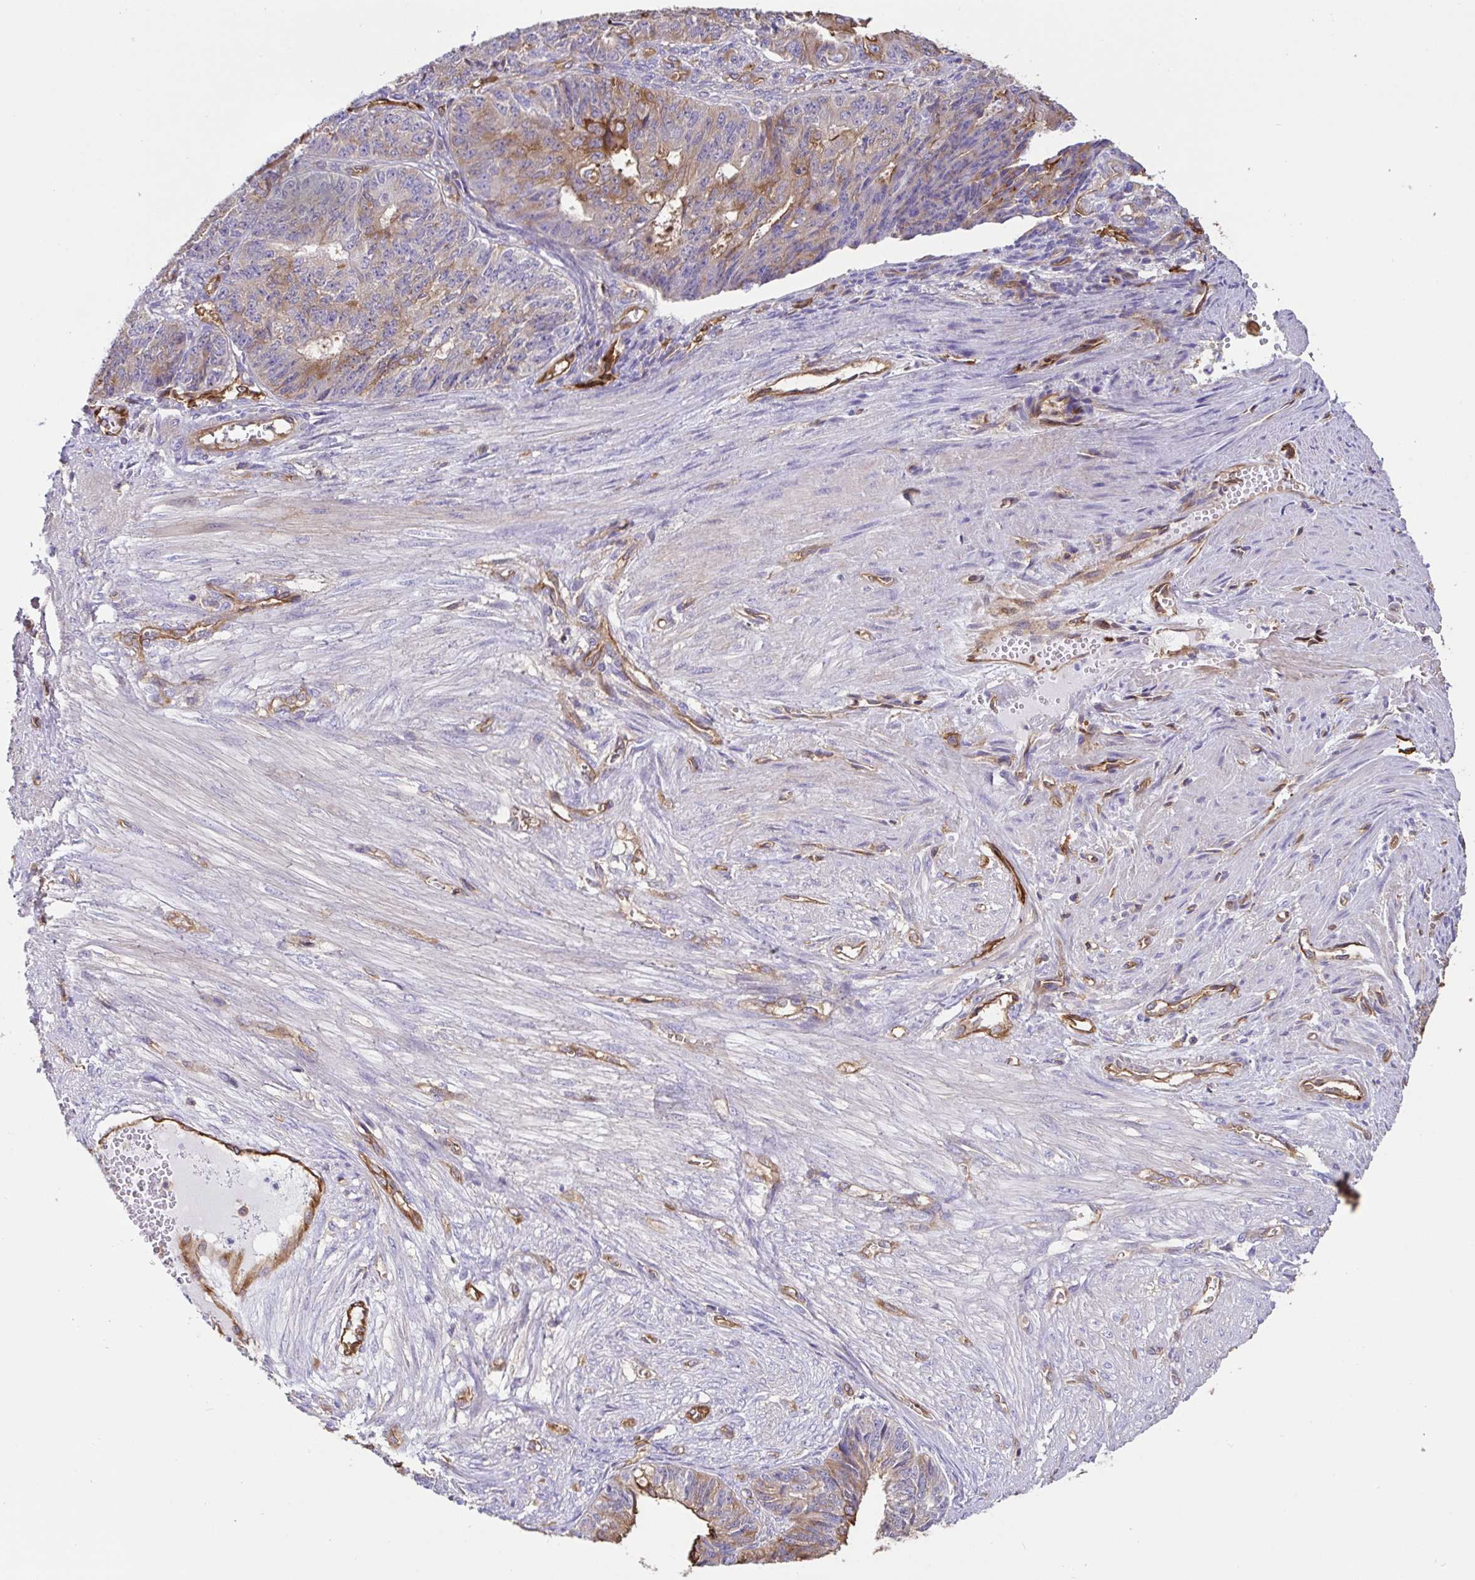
{"staining": {"intensity": "moderate", "quantity": "<25%", "location": "cytoplasmic/membranous"}, "tissue": "endometrial cancer", "cell_type": "Tumor cells", "image_type": "cancer", "snomed": [{"axis": "morphology", "description": "Adenocarcinoma, NOS"}, {"axis": "topography", "description": "Endometrium"}], "caption": "Endometrial cancer (adenocarcinoma) stained with a protein marker demonstrates moderate staining in tumor cells.", "gene": "ANXA2", "patient": {"sex": "female", "age": 32}}